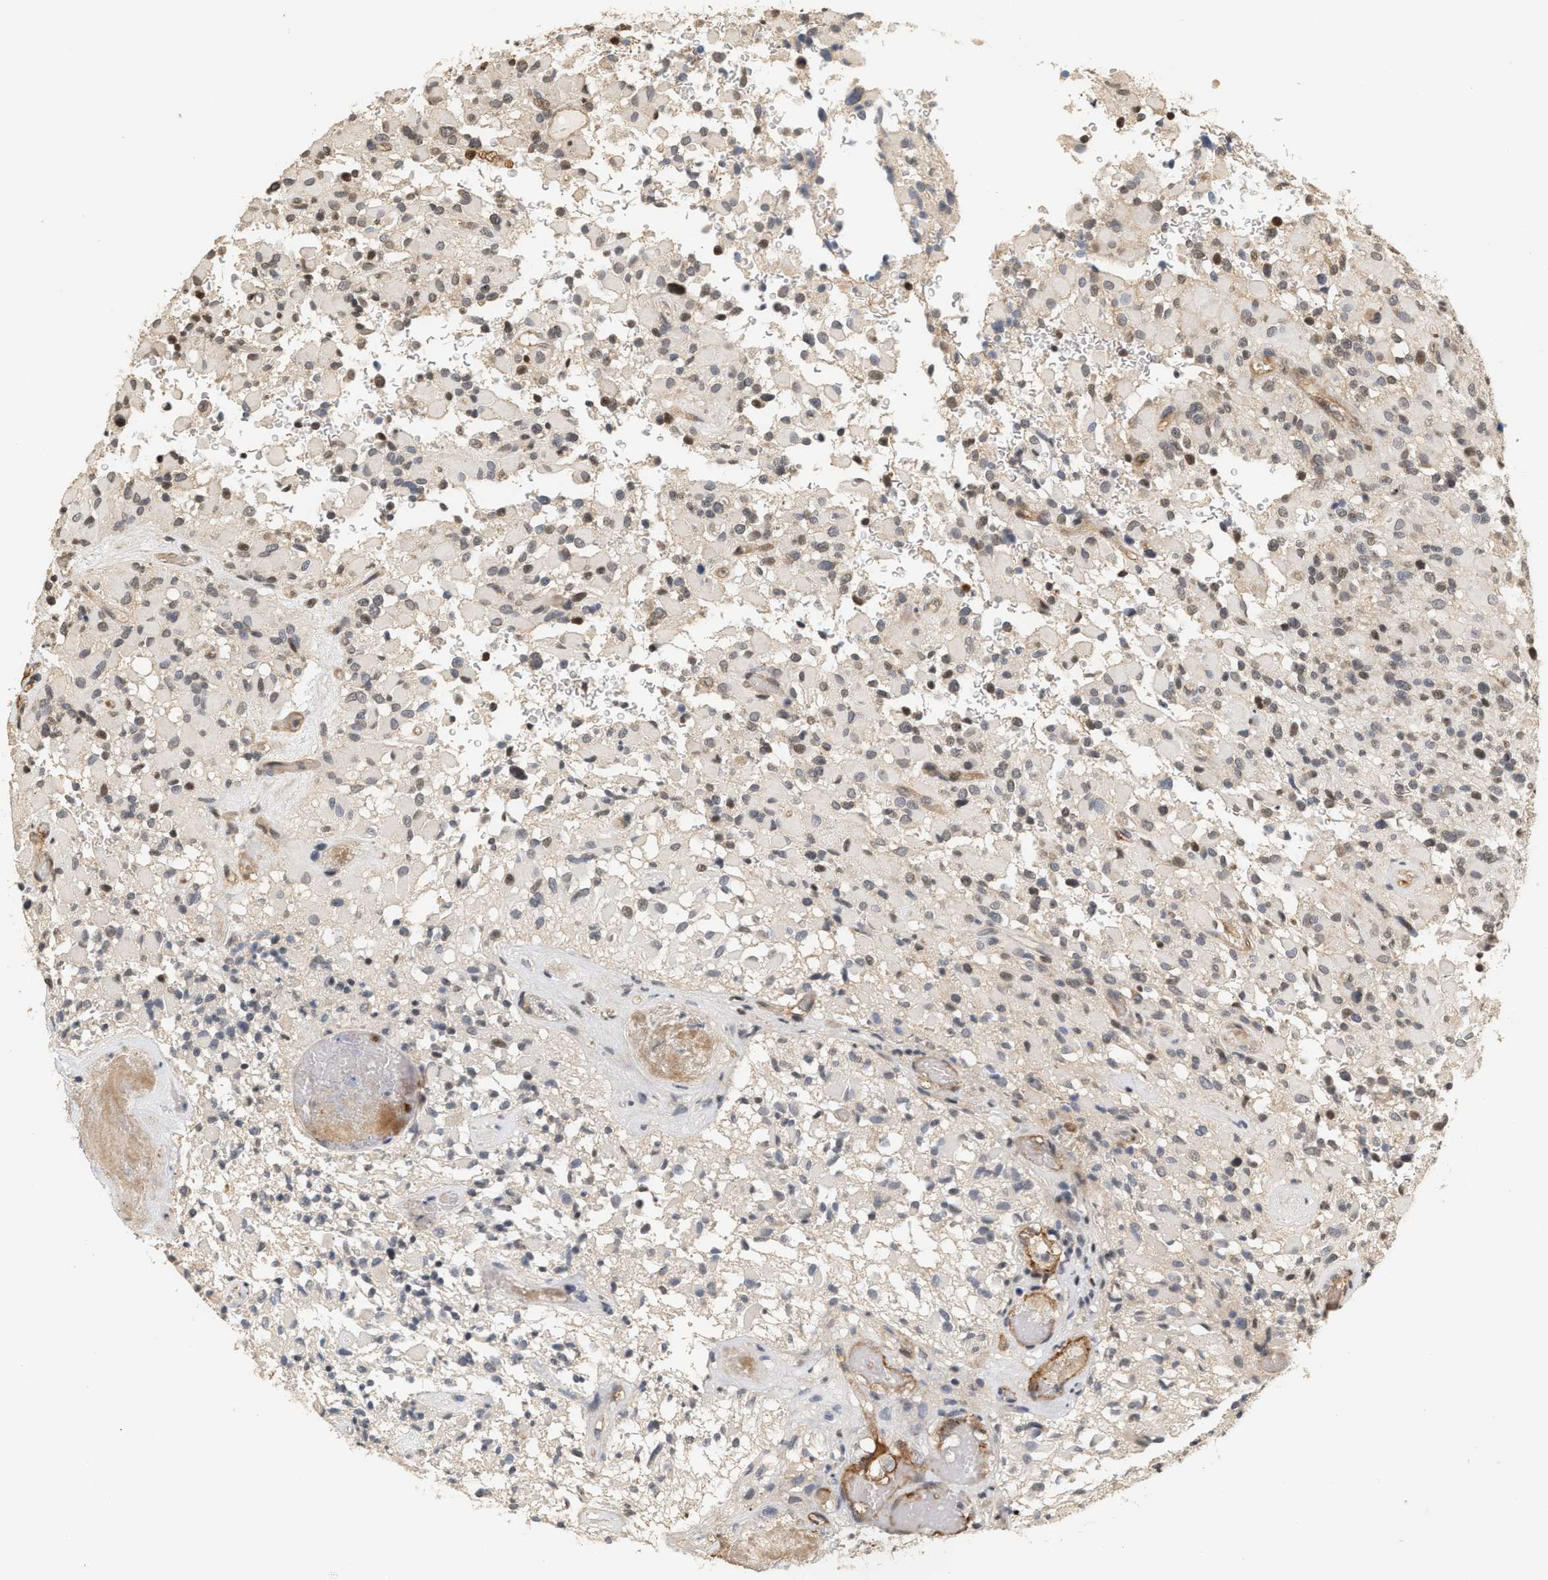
{"staining": {"intensity": "strong", "quantity": "25%-75%", "location": "nuclear"}, "tissue": "glioma", "cell_type": "Tumor cells", "image_type": "cancer", "snomed": [{"axis": "morphology", "description": "Glioma, malignant, High grade"}, {"axis": "topography", "description": "Brain"}], "caption": "Malignant high-grade glioma stained with a brown dye reveals strong nuclear positive positivity in approximately 25%-75% of tumor cells.", "gene": "PLXND1", "patient": {"sex": "male", "age": 71}}